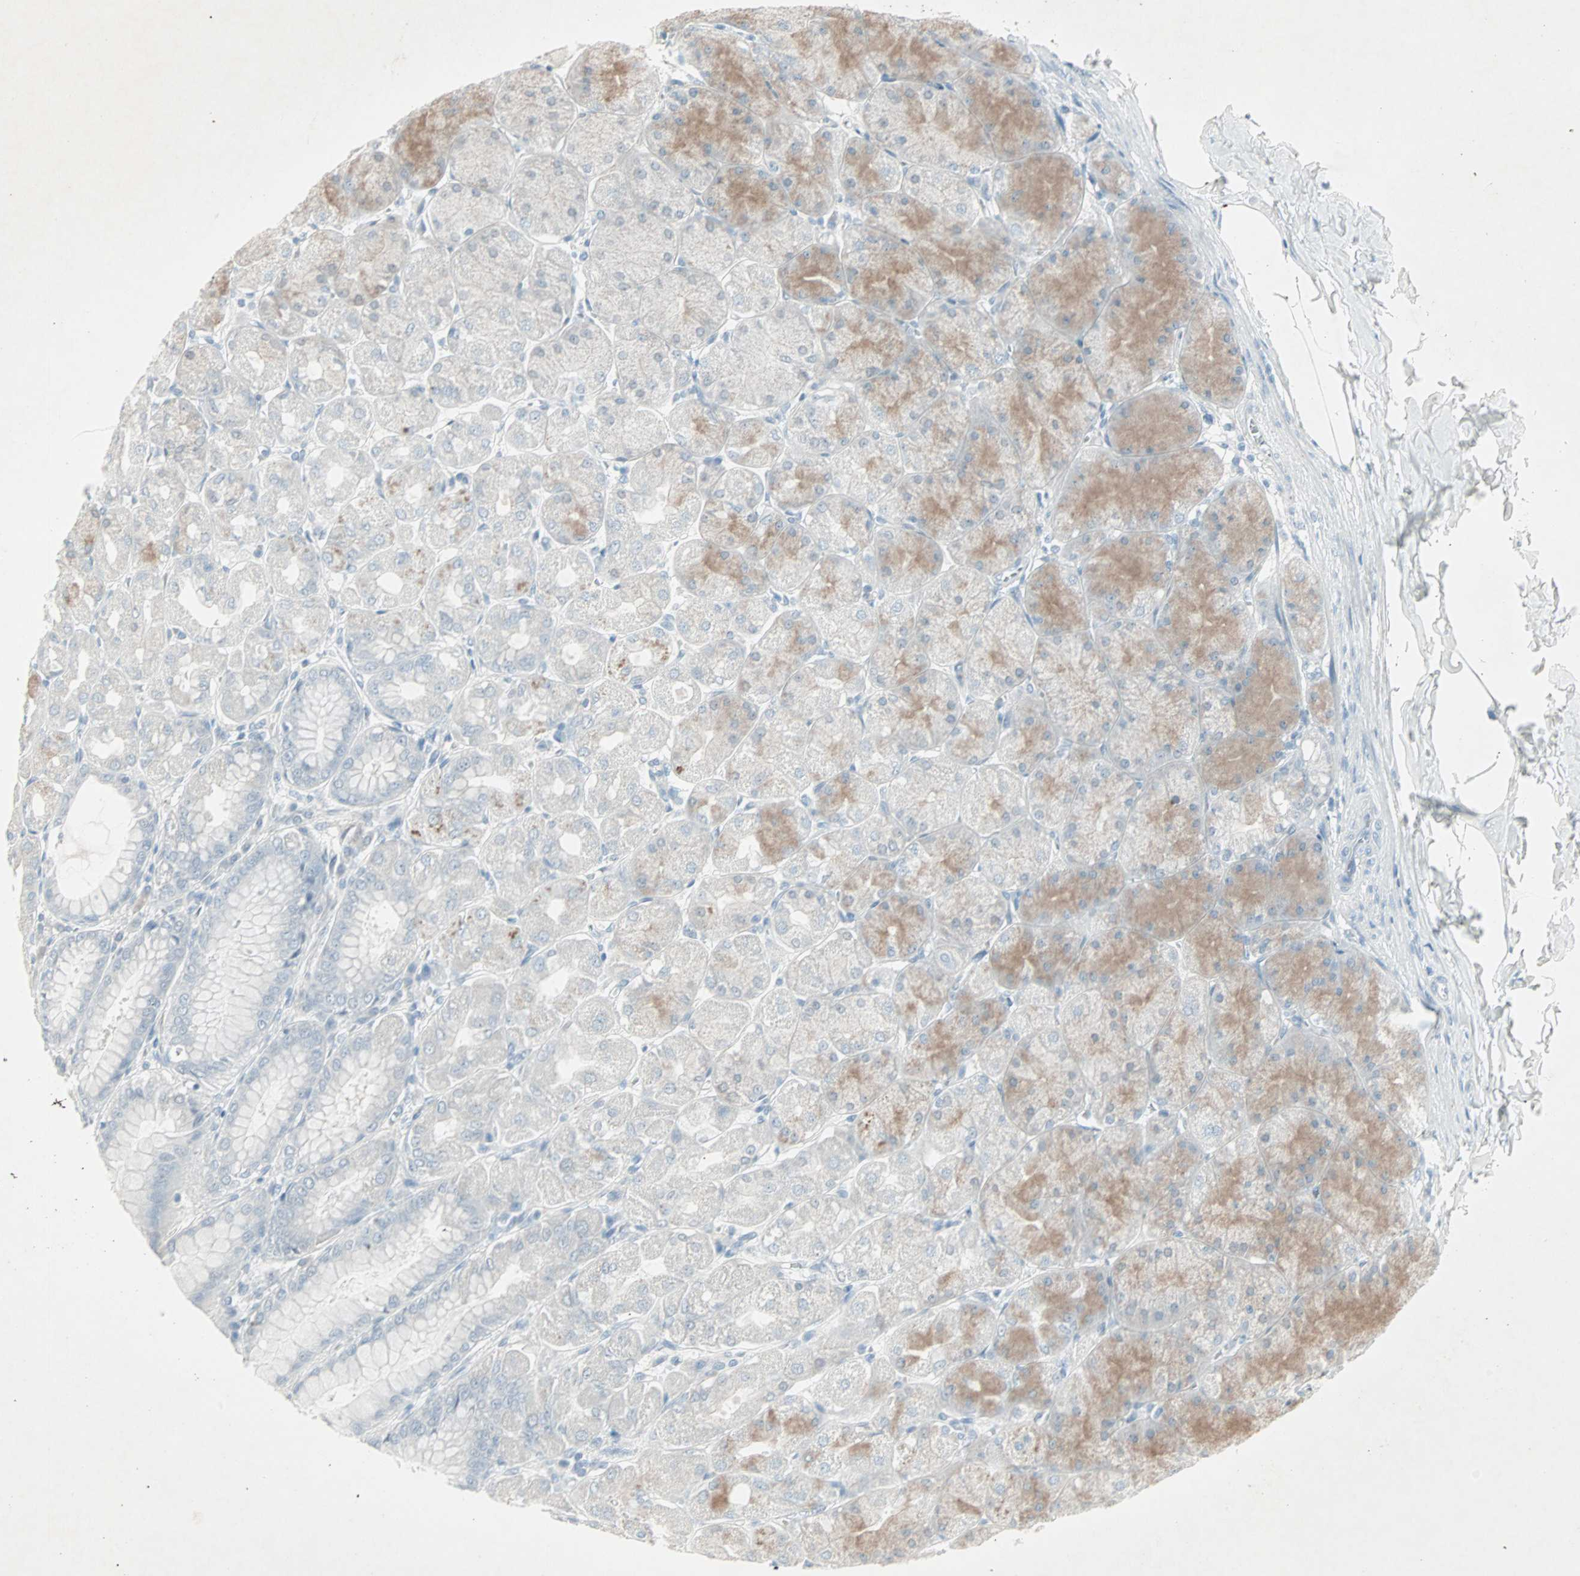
{"staining": {"intensity": "moderate", "quantity": "<25%", "location": "cytoplasmic/membranous"}, "tissue": "stomach", "cell_type": "Glandular cells", "image_type": "normal", "snomed": [{"axis": "morphology", "description": "Normal tissue, NOS"}, {"axis": "topography", "description": "Stomach, upper"}], "caption": "Protein analysis of benign stomach shows moderate cytoplasmic/membranous positivity in approximately <25% of glandular cells.", "gene": "LANCL3", "patient": {"sex": "female", "age": 56}}